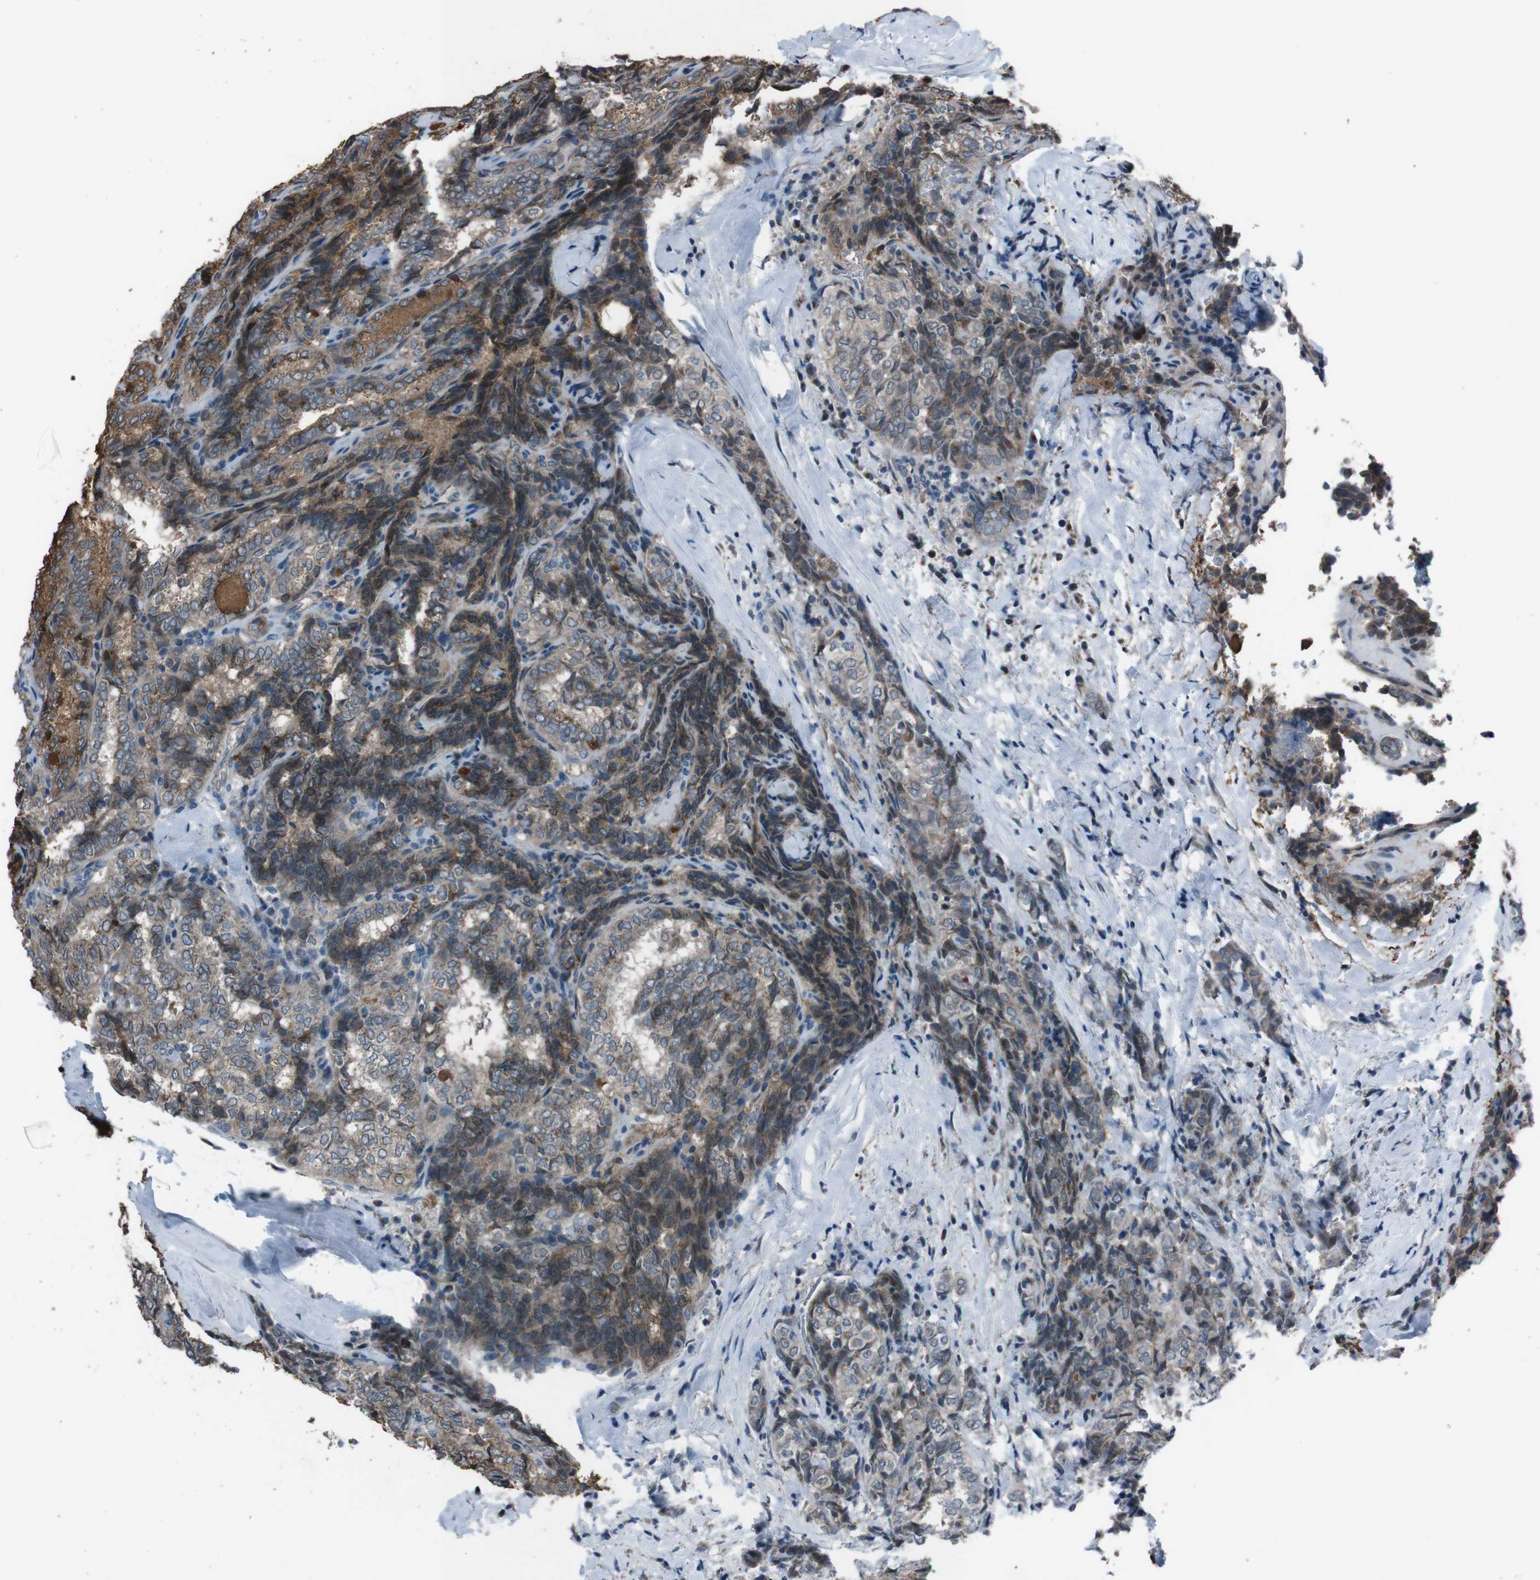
{"staining": {"intensity": "moderate", "quantity": "25%-75%", "location": "cytoplasmic/membranous"}, "tissue": "thyroid cancer", "cell_type": "Tumor cells", "image_type": "cancer", "snomed": [{"axis": "morphology", "description": "Normal tissue, NOS"}, {"axis": "morphology", "description": "Papillary adenocarcinoma, NOS"}, {"axis": "topography", "description": "Thyroid gland"}], "caption": "The micrograph reveals immunohistochemical staining of thyroid cancer (papillary adenocarcinoma). There is moderate cytoplasmic/membranous expression is seen in about 25%-75% of tumor cells.", "gene": "EFNA5", "patient": {"sex": "female", "age": 30}}